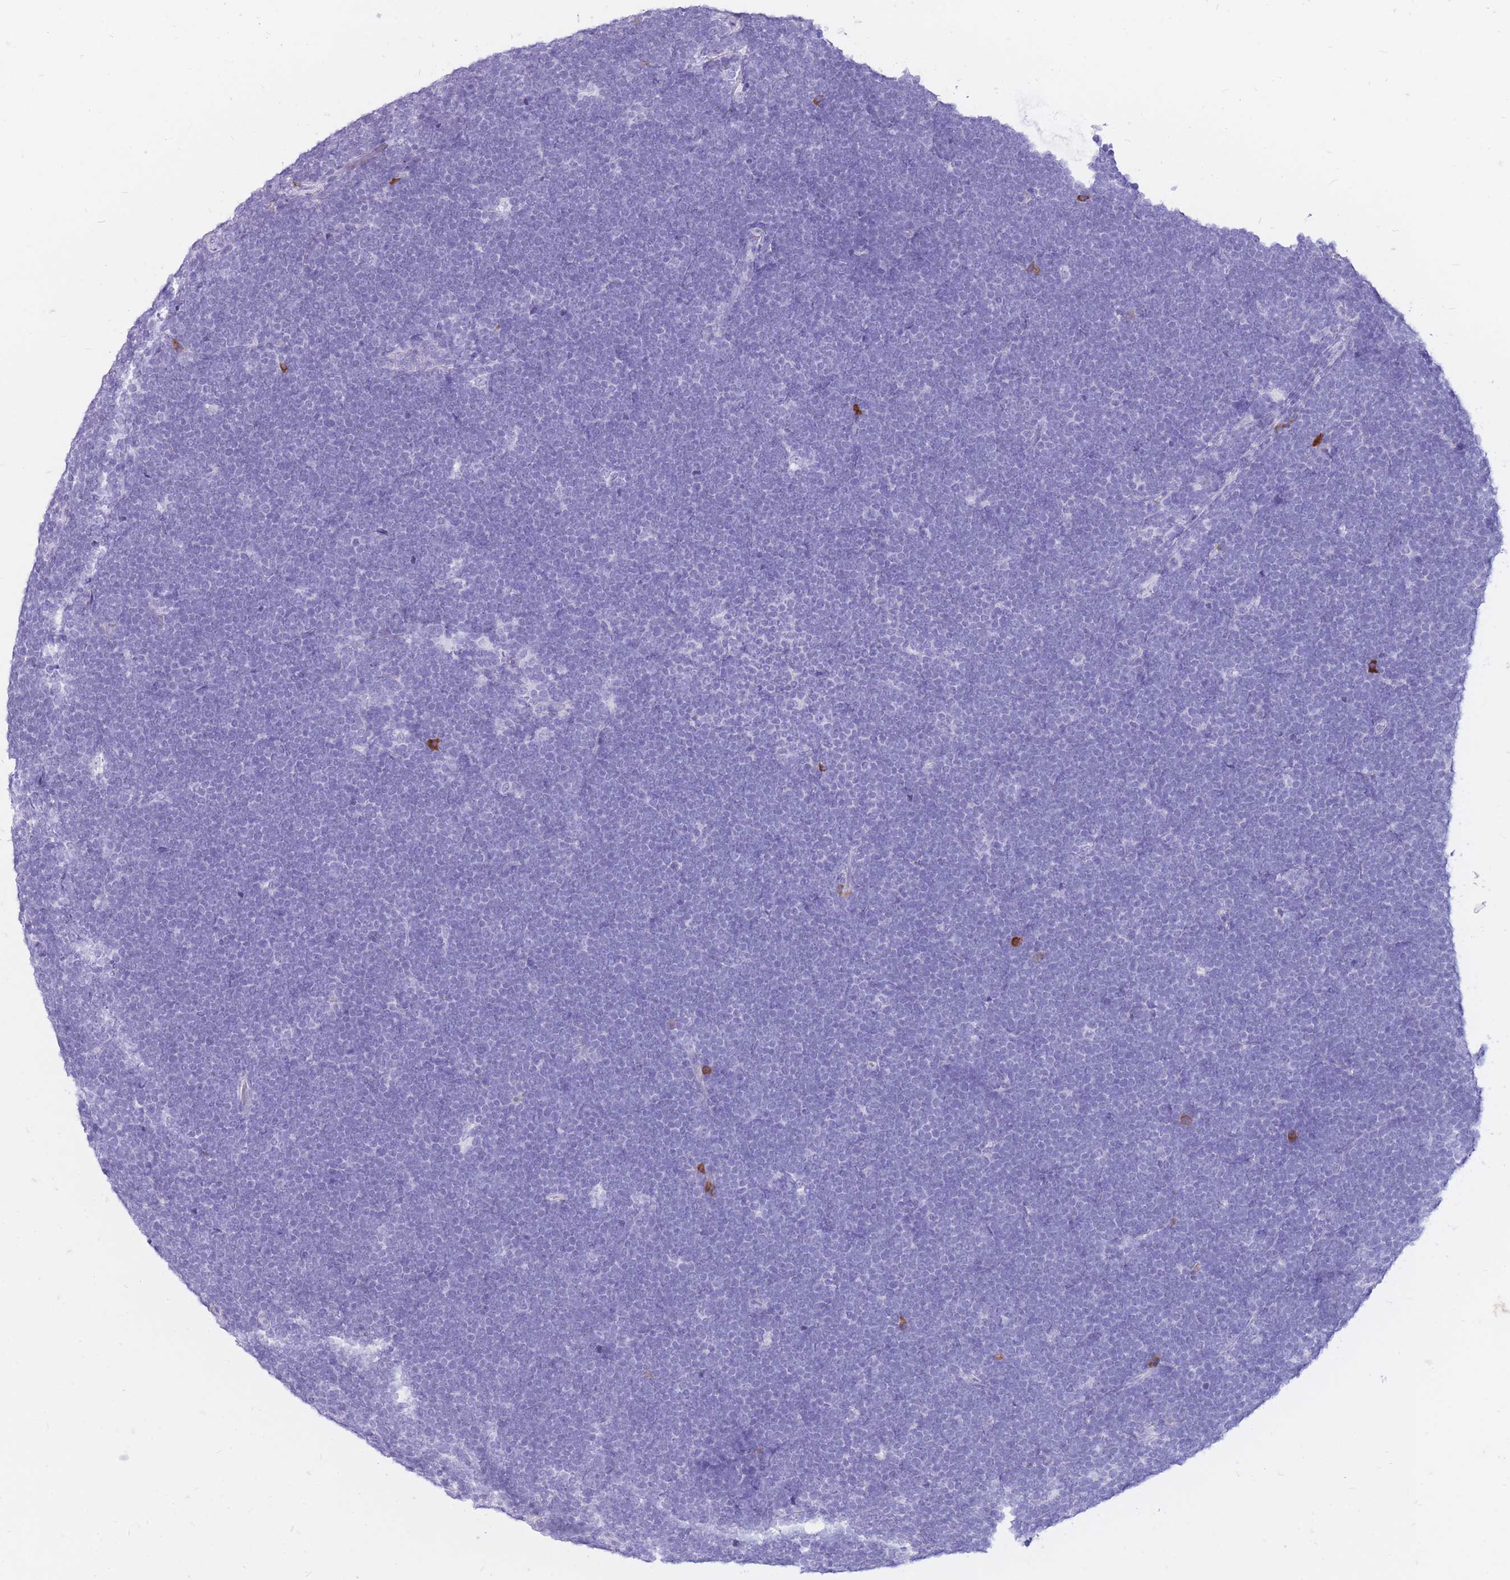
{"staining": {"intensity": "negative", "quantity": "none", "location": "none"}, "tissue": "lymphoma", "cell_type": "Tumor cells", "image_type": "cancer", "snomed": [{"axis": "morphology", "description": "Malignant lymphoma, non-Hodgkin's type, High grade"}, {"axis": "topography", "description": "Lymph node"}], "caption": "Lymphoma stained for a protein using IHC displays no staining tumor cells.", "gene": "ZFP37", "patient": {"sex": "male", "age": 13}}